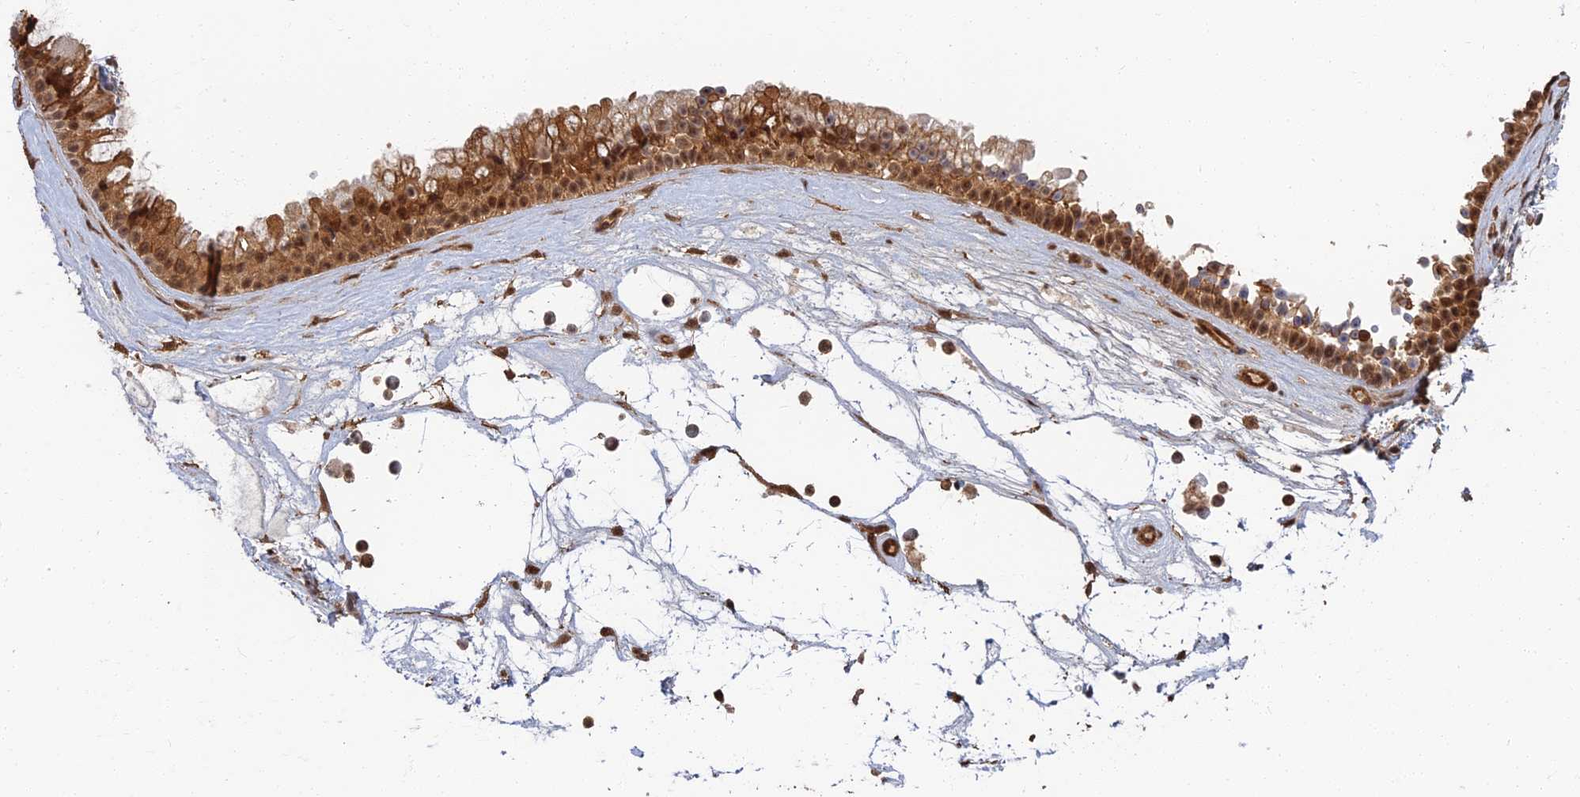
{"staining": {"intensity": "strong", "quantity": ">75%", "location": "cytoplasmic/membranous,nuclear"}, "tissue": "nasopharynx", "cell_type": "Respiratory epithelial cells", "image_type": "normal", "snomed": [{"axis": "morphology", "description": "Normal tissue, NOS"}, {"axis": "topography", "description": "Nasopharynx"}], "caption": "Immunohistochemical staining of normal human nasopharynx displays strong cytoplasmic/membranous,nuclear protein expression in about >75% of respiratory epithelial cells. (DAB (3,3'-diaminobenzidine) IHC, brown staining for protein, blue staining for nuclei).", "gene": "LRRN3", "patient": {"sex": "male", "age": 64}}